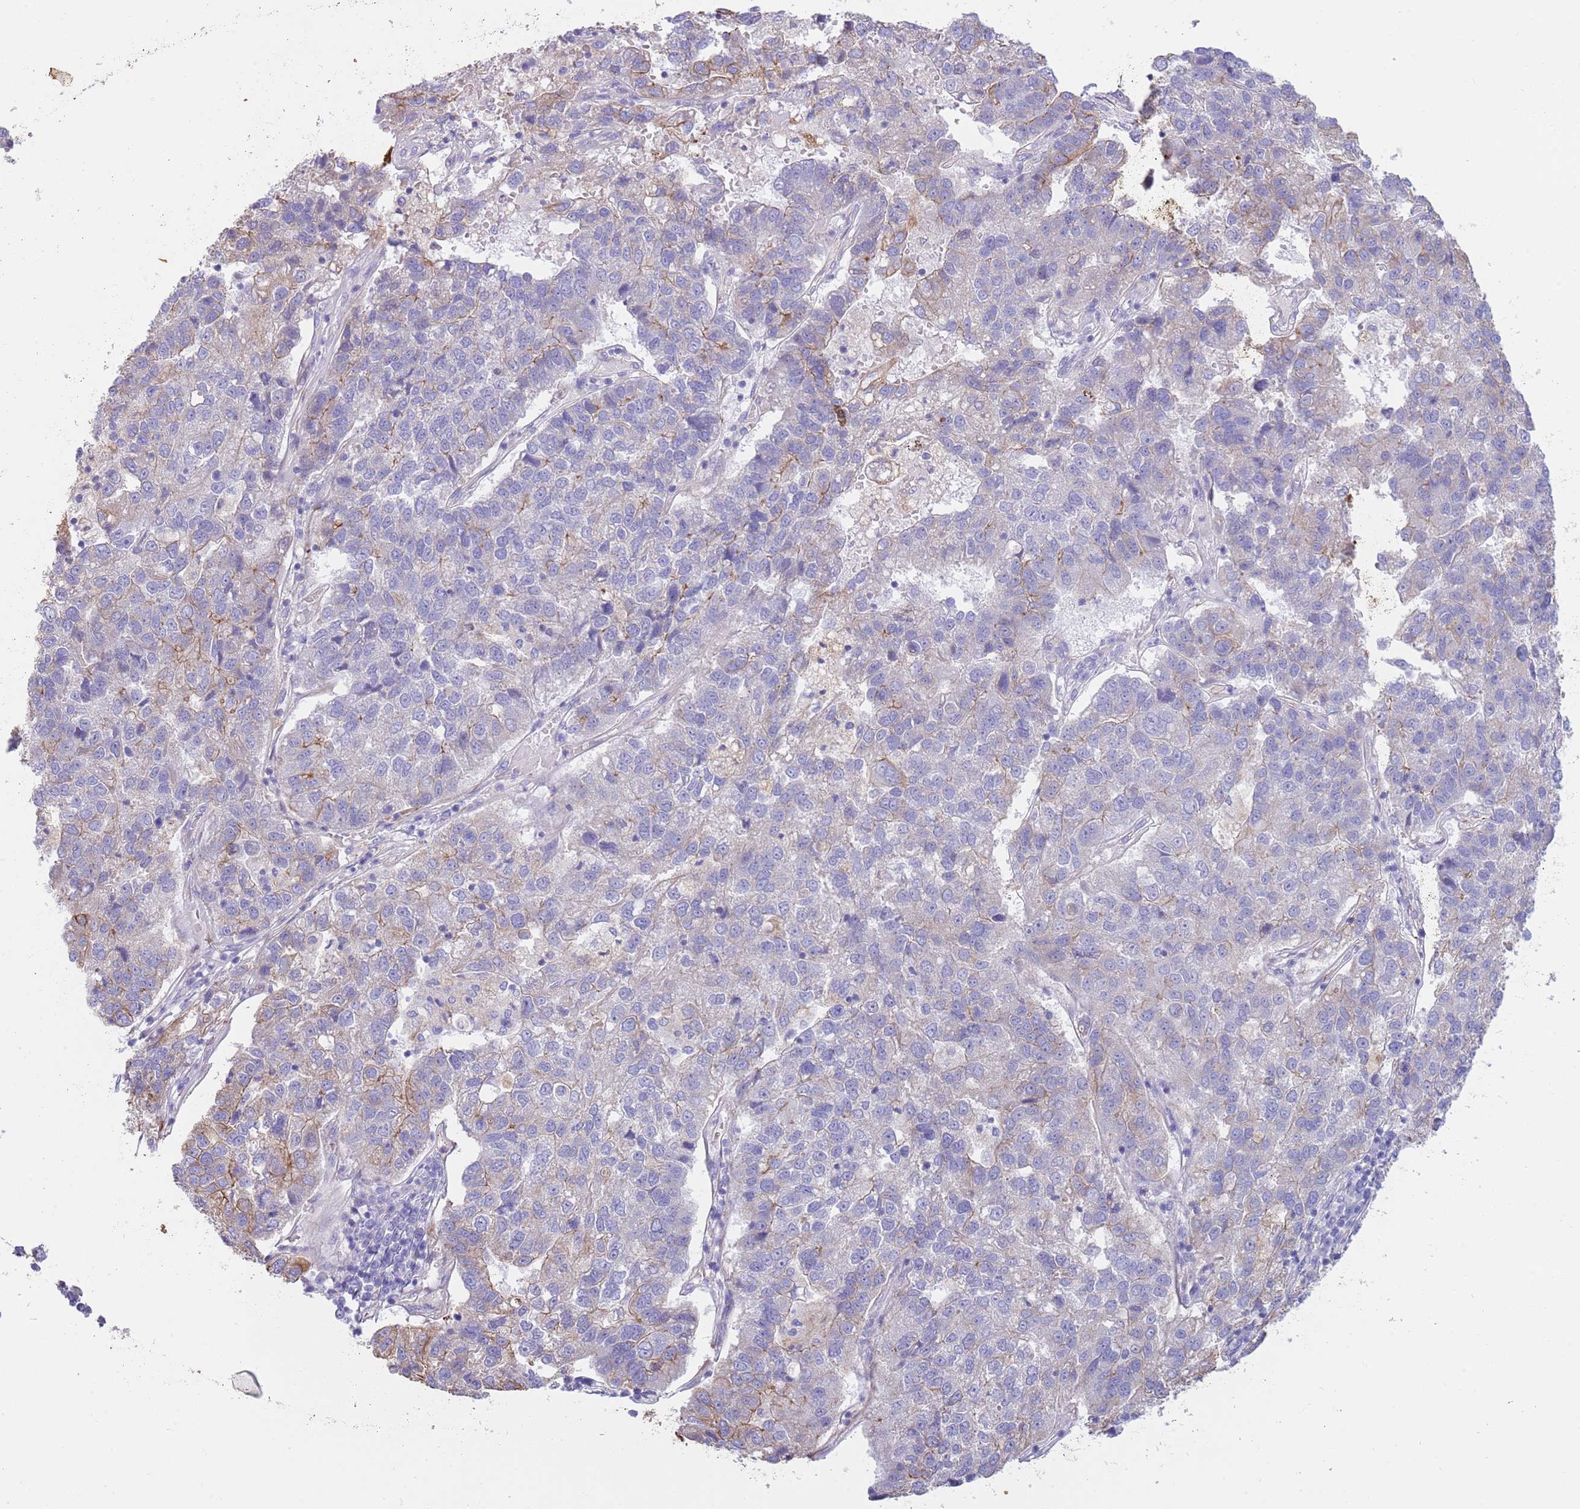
{"staining": {"intensity": "weak", "quantity": "<25%", "location": "cytoplasmic/membranous"}, "tissue": "pancreatic cancer", "cell_type": "Tumor cells", "image_type": "cancer", "snomed": [{"axis": "morphology", "description": "Adenocarcinoma, NOS"}, {"axis": "topography", "description": "Pancreas"}], "caption": "High power microscopy histopathology image of an immunohistochemistry (IHC) histopathology image of adenocarcinoma (pancreatic), revealing no significant positivity in tumor cells.", "gene": "MOGAT1", "patient": {"sex": "female", "age": 61}}